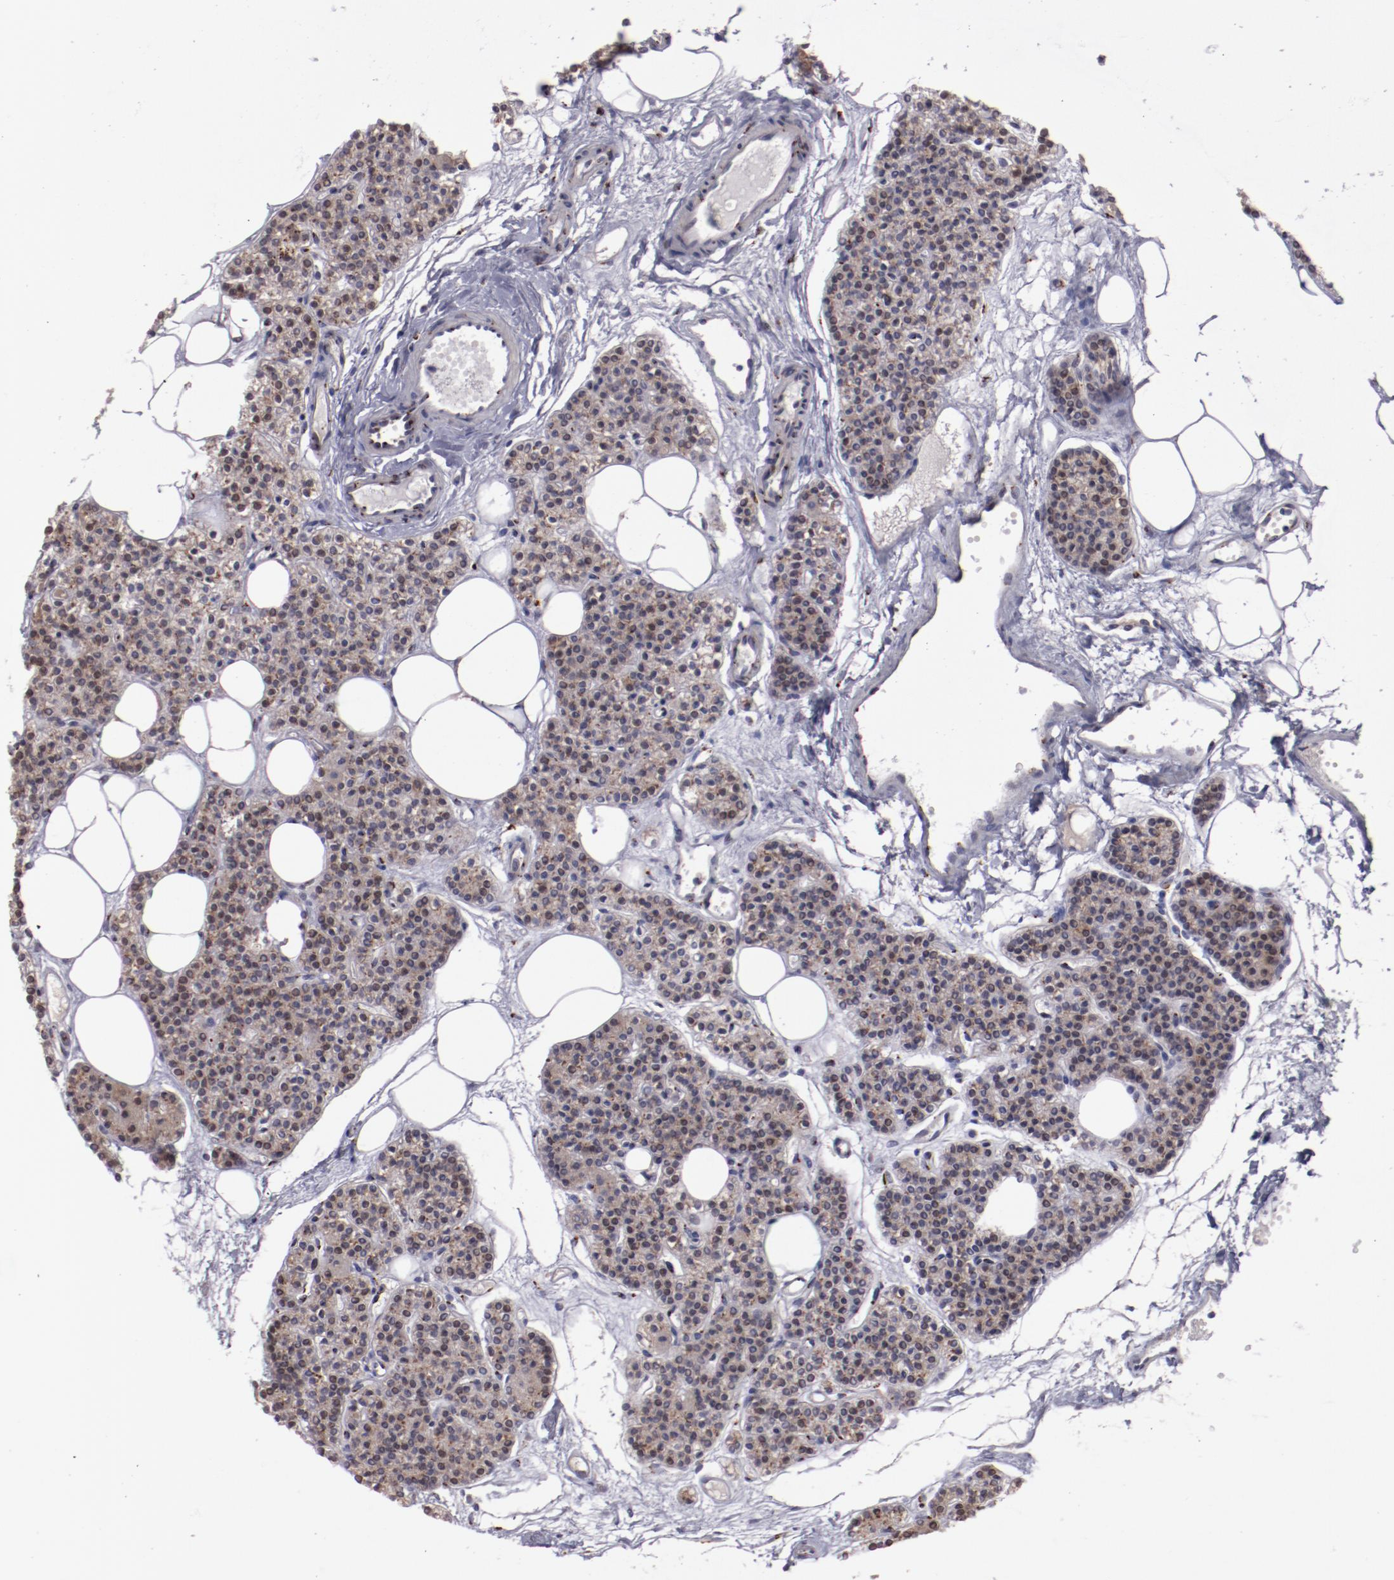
{"staining": {"intensity": "moderate", "quantity": ">75%", "location": "cytoplasmic/membranous"}, "tissue": "parathyroid gland", "cell_type": "Glandular cells", "image_type": "normal", "snomed": [{"axis": "morphology", "description": "Normal tissue, NOS"}, {"axis": "topography", "description": "Parathyroid gland"}], "caption": "A medium amount of moderate cytoplasmic/membranous expression is identified in approximately >75% of glandular cells in unremarkable parathyroid gland. (brown staining indicates protein expression, while blue staining denotes nuclei).", "gene": "GOLIM4", "patient": {"sex": "male", "age": 24}}